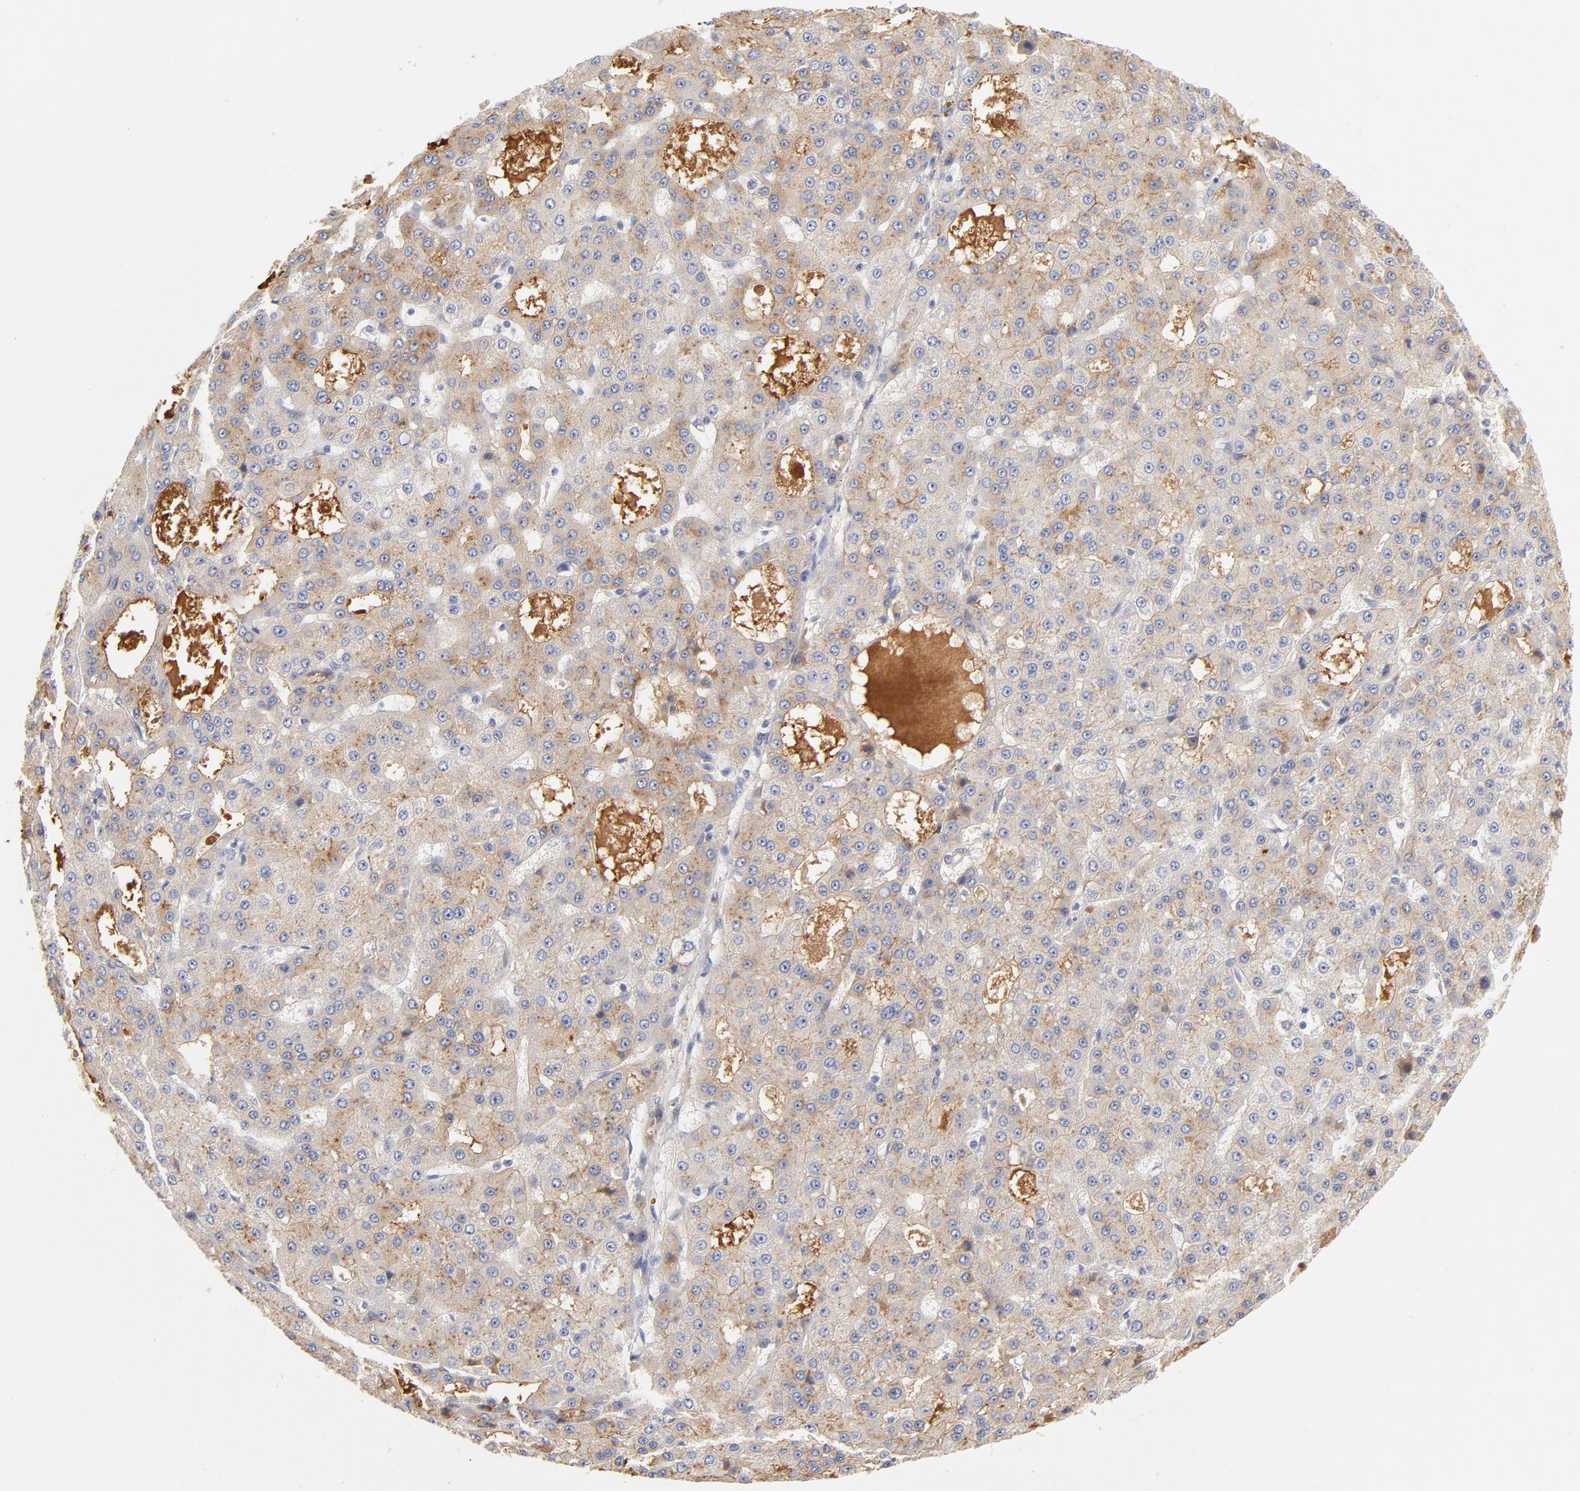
{"staining": {"intensity": "weak", "quantity": ">75%", "location": "cytoplasmic/membranous"}, "tissue": "liver cancer", "cell_type": "Tumor cells", "image_type": "cancer", "snomed": [{"axis": "morphology", "description": "Carcinoma, Hepatocellular, NOS"}, {"axis": "topography", "description": "Liver"}], "caption": "Protein staining displays weak cytoplasmic/membranous positivity in approximately >75% of tumor cells in hepatocellular carcinoma (liver).", "gene": "C3", "patient": {"sex": "male", "age": 47}}